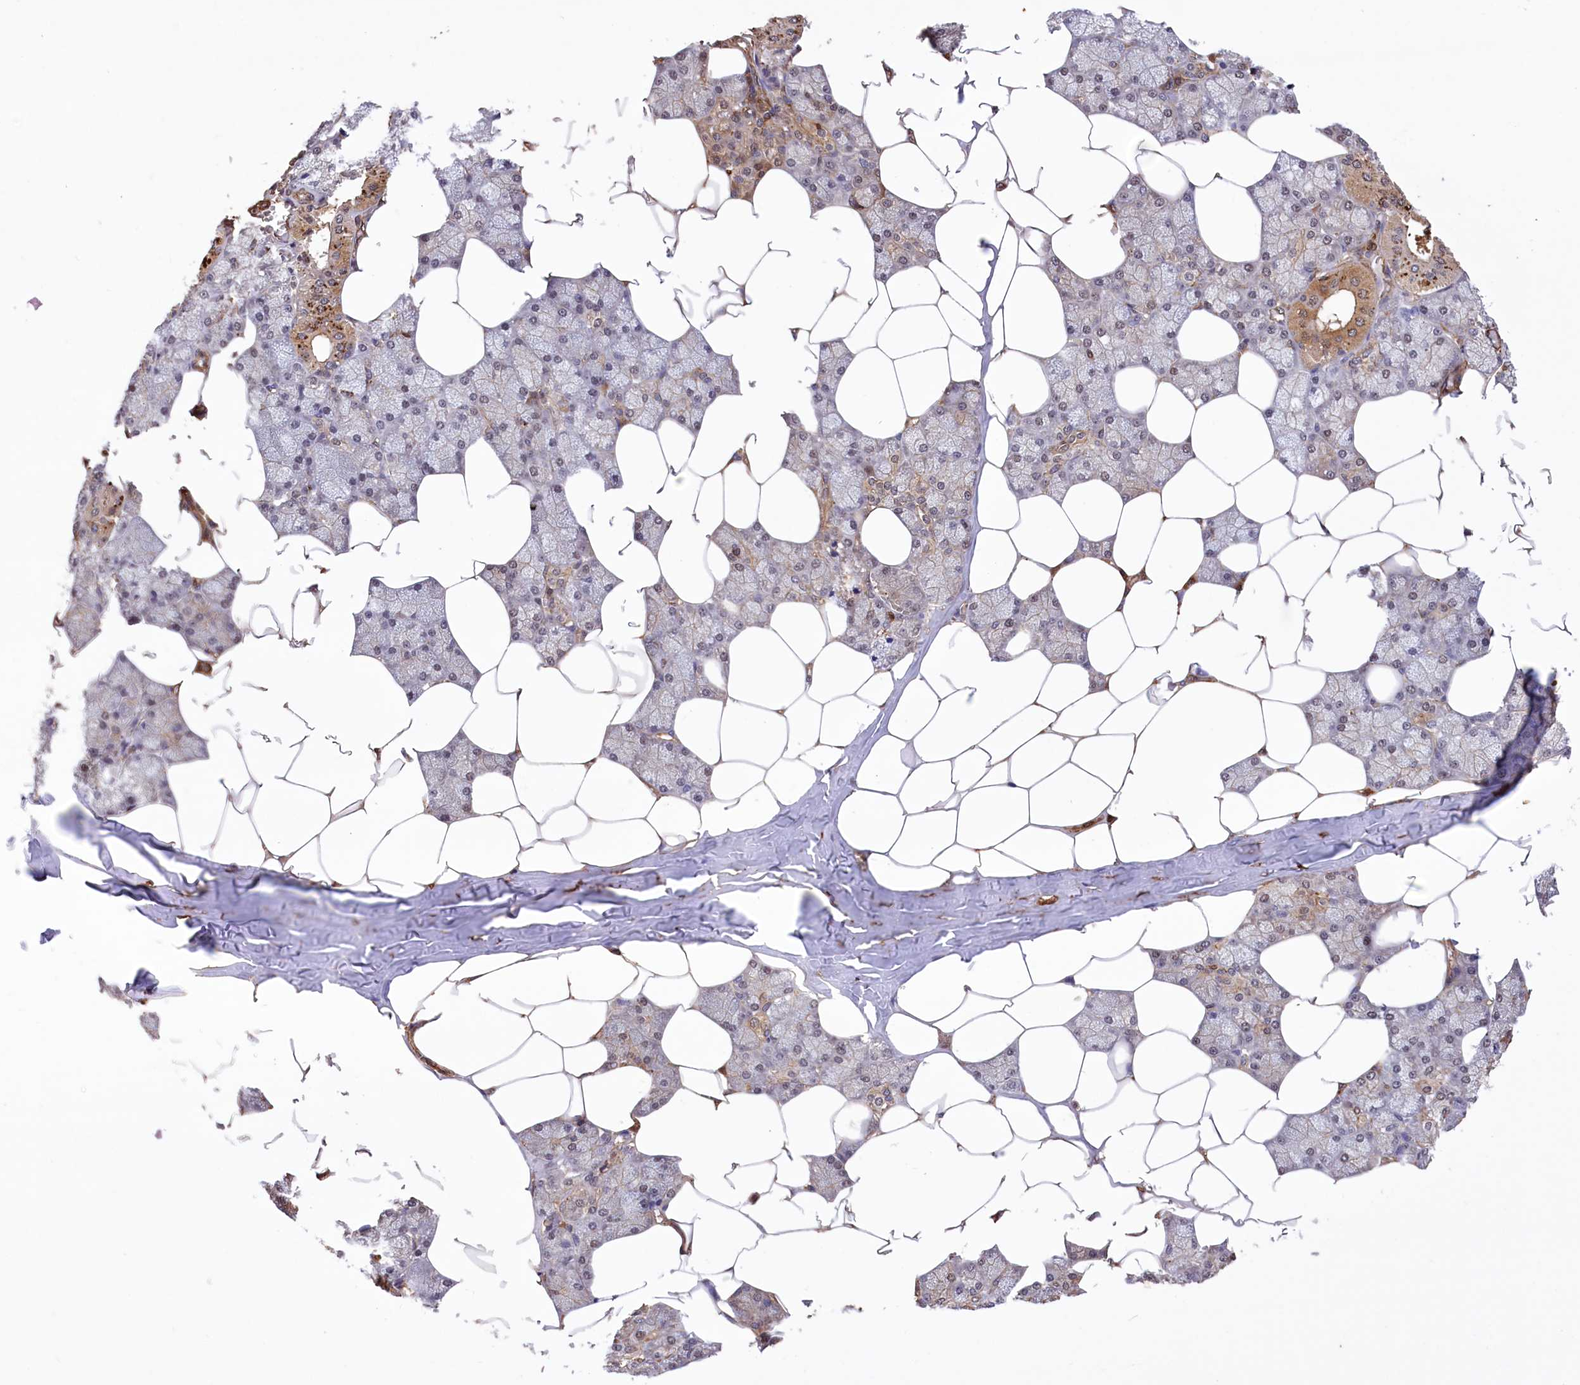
{"staining": {"intensity": "moderate", "quantity": "<25%", "location": "cytoplasmic/membranous"}, "tissue": "salivary gland", "cell_type": "Glandular cells", "image_type": "normal", "snomed": [{"axis": "morphology", "description": "Normal tissue, NOS"}, {"axis": "topography", "description": "Salivary gland"}], "caption": "Salivary gland stained with immunohistochemistry reveals moderate cytoplasmic/membranous expression in approximately <25% of glandular cells. (DAB = brown stain, brightfield microscopy at high magnification).", "gene": "DPP3", "patient": {"sex": "male", "age": 62}}